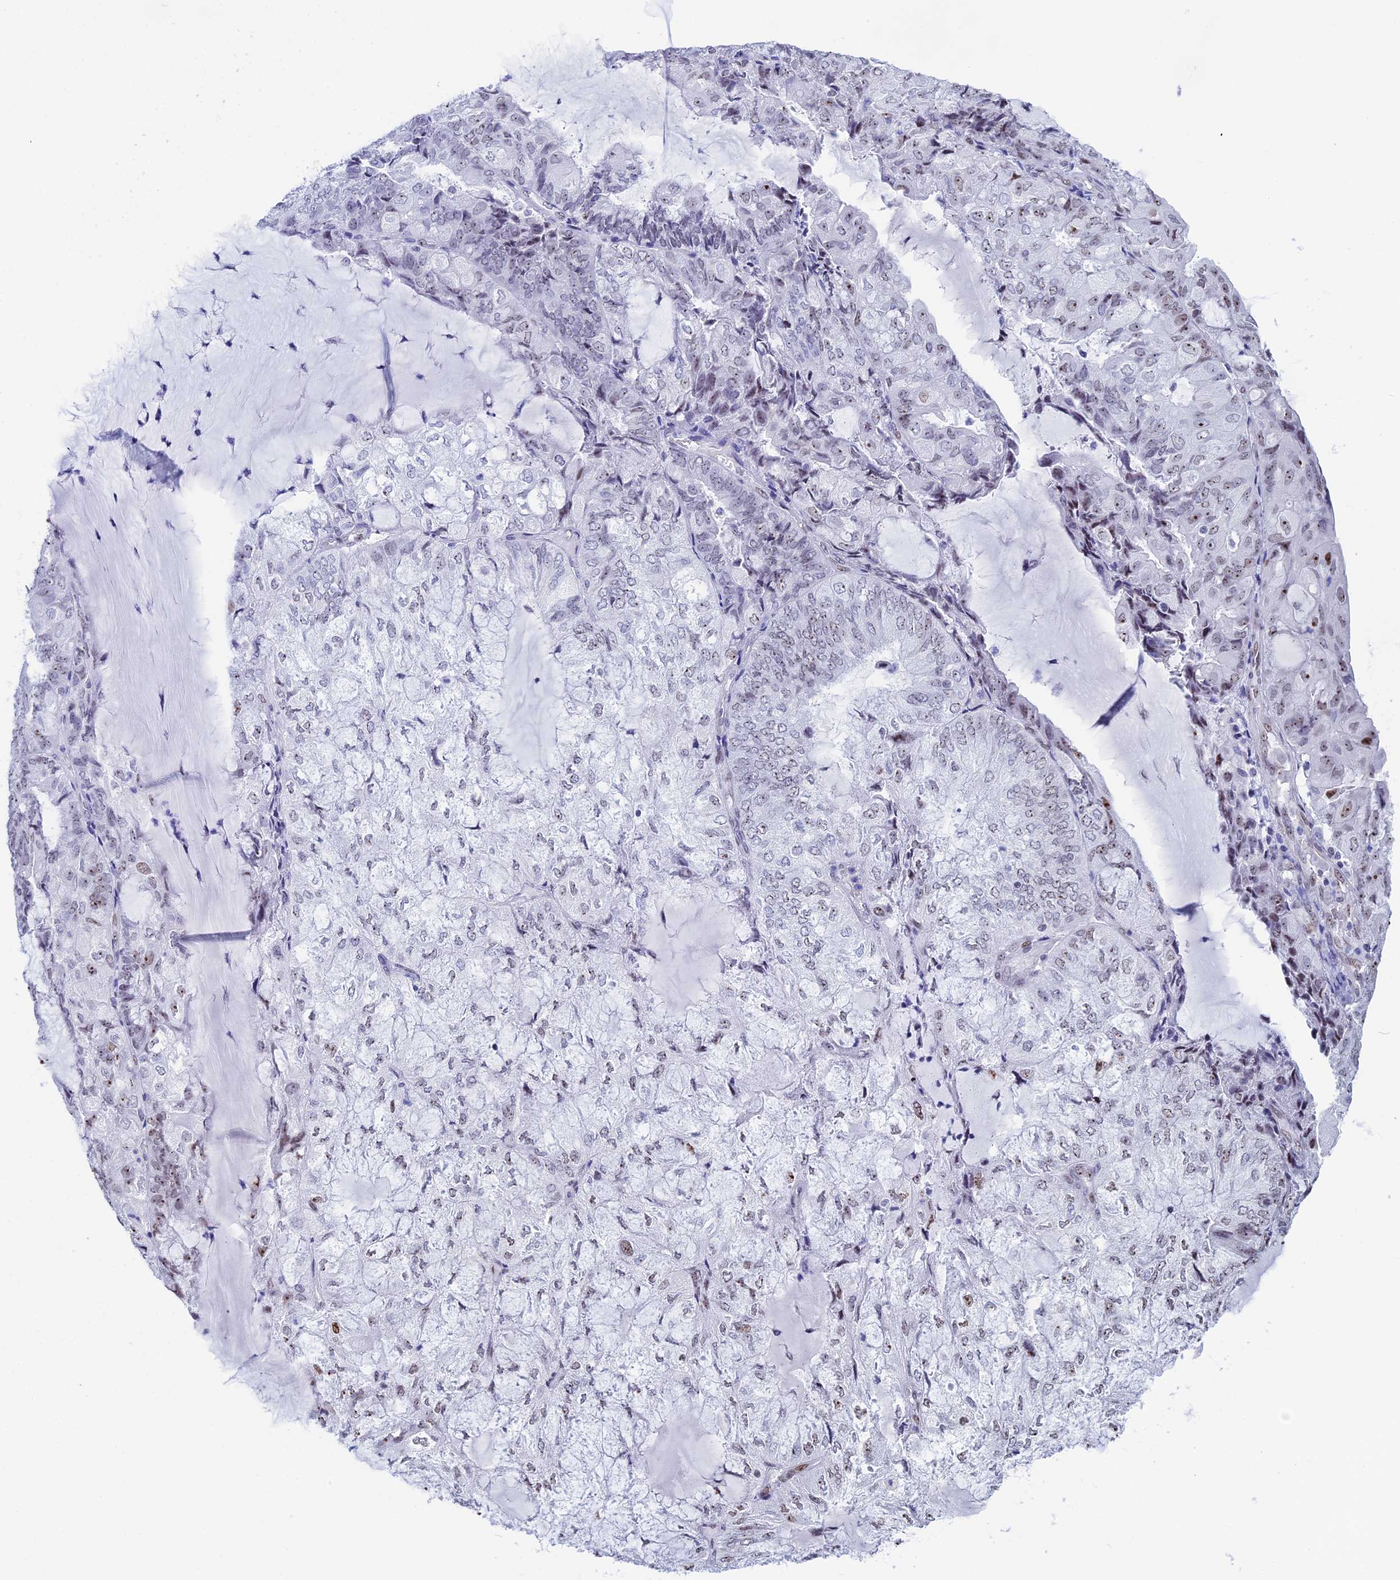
{"staining": {"intensity": "moderate", "quantity": "25%-75%", "location": "nuclear"}, "tissue": "endometrial cancer", "cell_type": "Tumor cells", "image_type": "cancer", "snomed": [{"axis": "morphology", "description": "Adenocarcinoma, NOS"}, {"axis": "topography", "description": "Endometrium"}], "caption": "Brown immunohistochemical staining in human endometrial adenocarcinoma shows moderate nuclear positivity in approximately 25%-75% of tumor cells.", "gene": "CCDC86", "patient": {"sex": "female", "age": 81}}